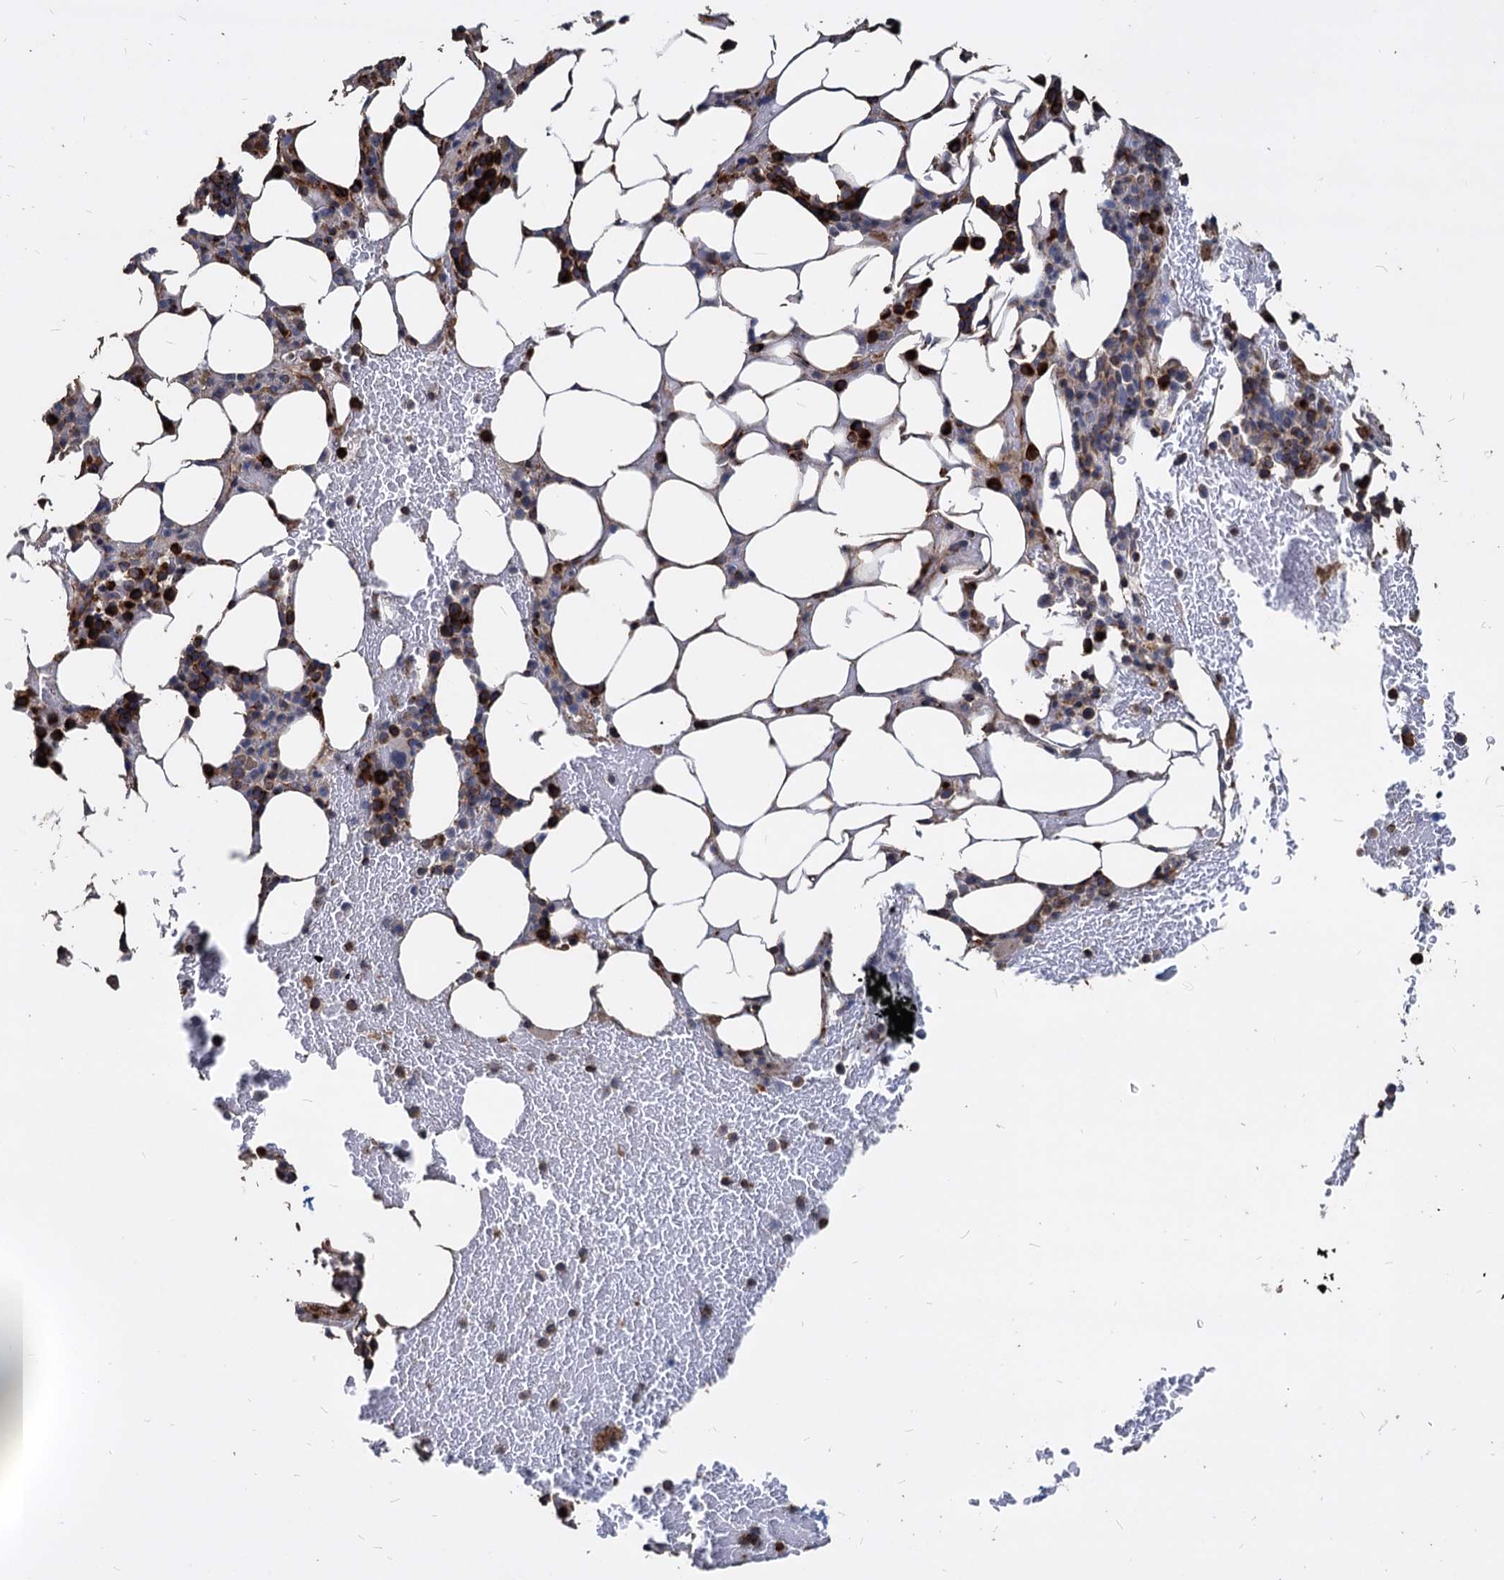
{"staining": {"intensity": "strong", "quantity": "25%-75%", "location": "cytoplasmic/membranous"}, "tissue": "bone marrow", "cell_type": "Hematopoietic cells", "image_type": "normal", "snomed": [{"axis": "morphology", "description": "Normal tissue, NOS"}, {"axis": "topography", "description": "Bone marrow"}], "caption": "Hematopoietic cells display strong cytoplasmic/membranous positivity in about 25%-75% of cells in unremarkable bone marrow.", "gene": "DEPDC4", "patient": {"sex": "male", "age": 78}}